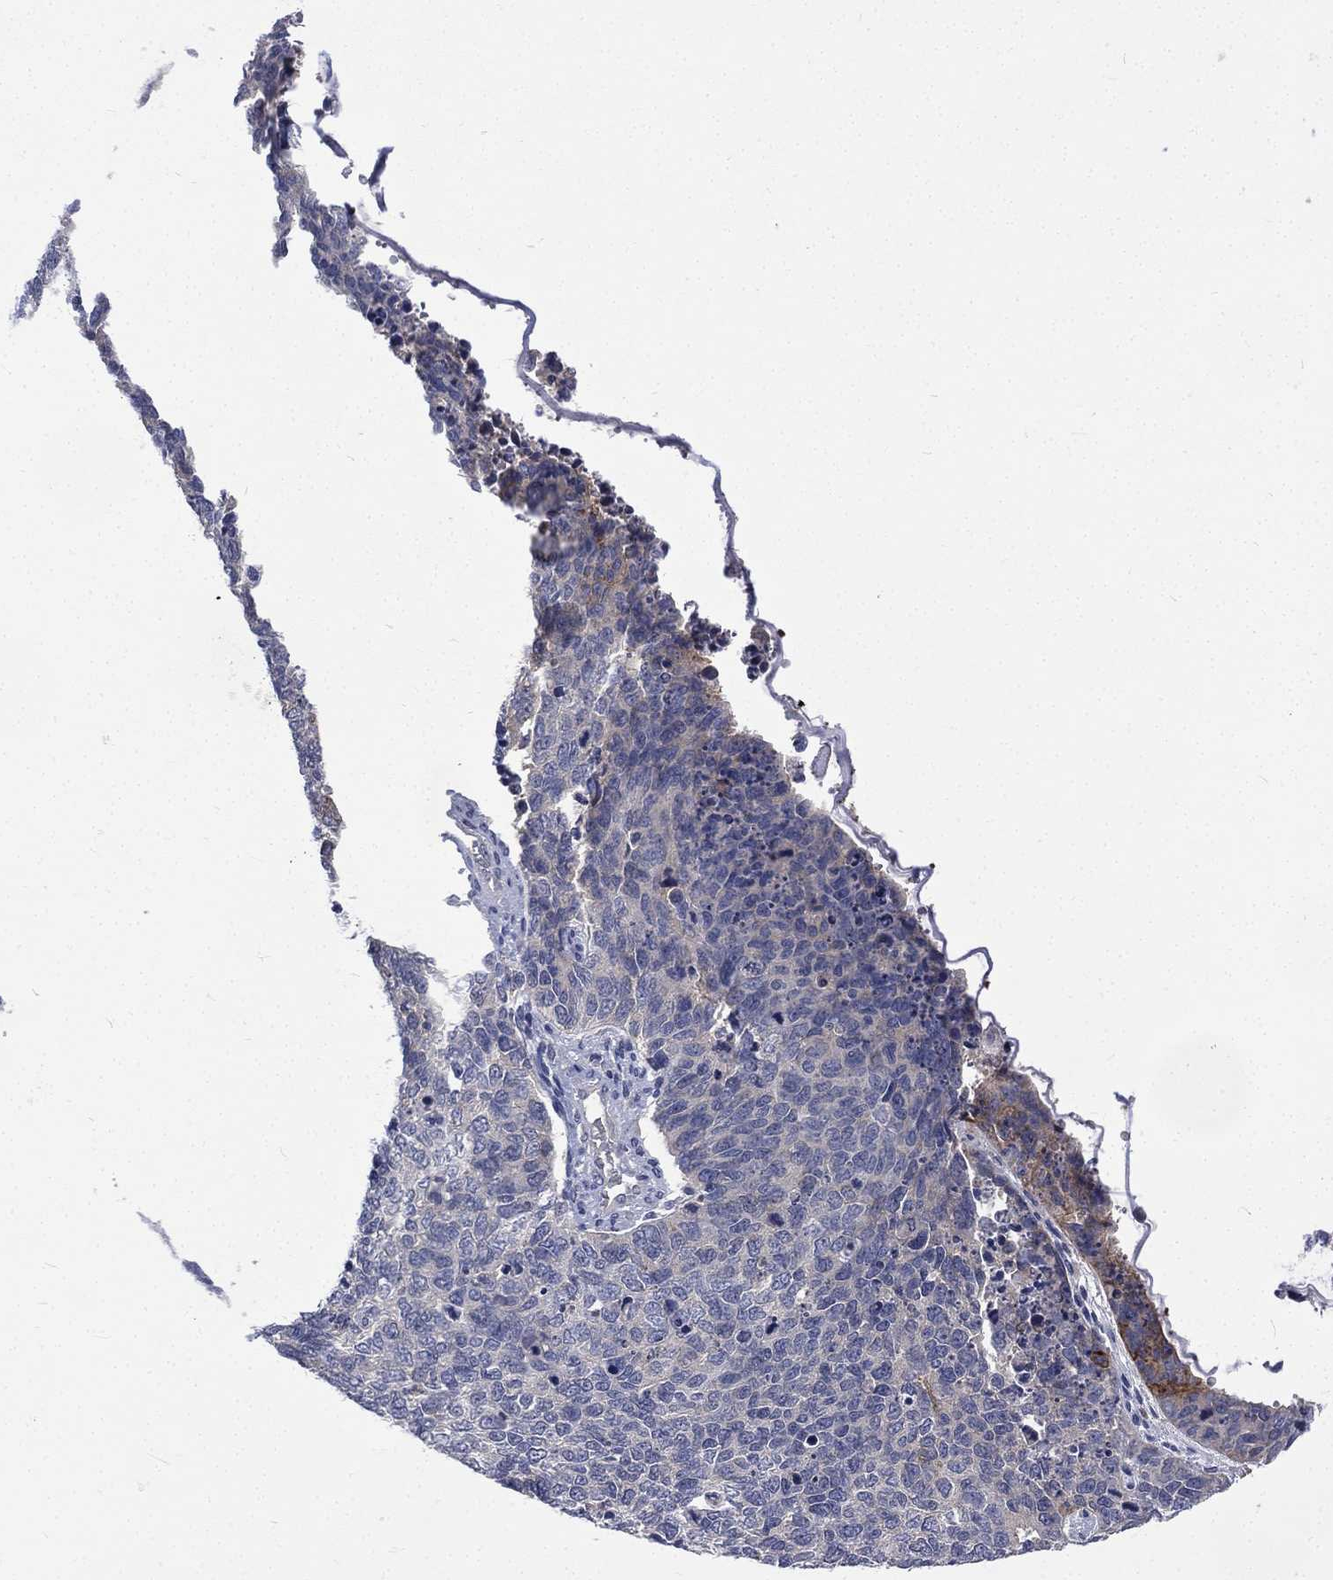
{"staining": {"intensity": "moderate", "quantity": "<25%", "location": "cytoplasmic/membranous"}, "tissue": "cervical cancer", "cell_type": "Tumor cells", "image_type": "cancer", "snomed": [{"axis": "morphology", "description": "Squamous cell carcinoma, NOS"}, {"axis": "topography", "description": "Cervix"}], "caption": "Cervical cancer (squamous cell carcinoma) was stained to show a protein in brown. There is low levels of moderate cytoplasmic/membranous positivity in about <25% of tumor cells. Using DAB (3,3'-diaminobenzidine) (brown) and hematoxylin (blue) stains, captured at high magnification using brightfield microscopy.", "gene": "CA12", "patient": {"sex": "female", "age": 63}}